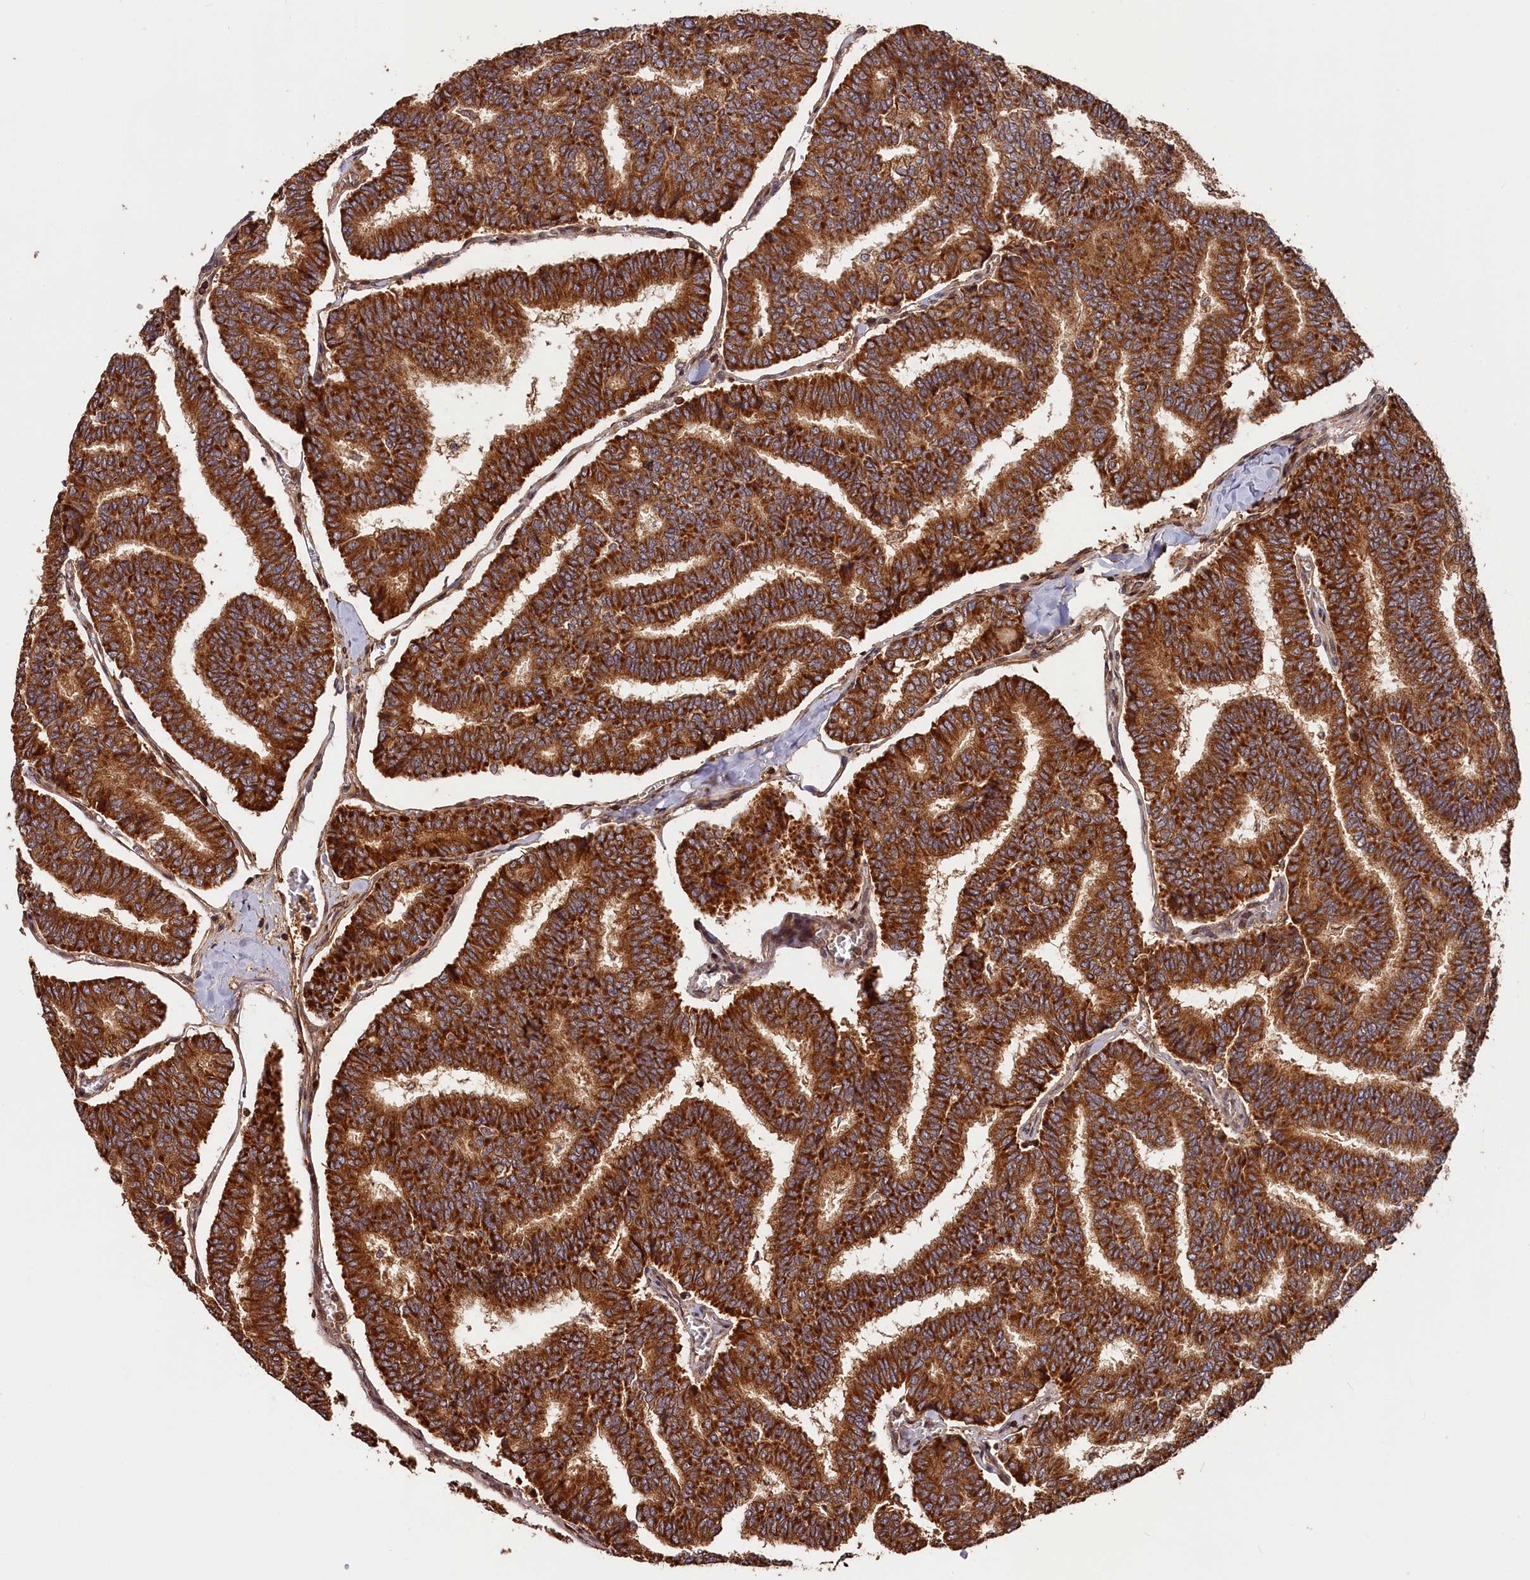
{"staining": {"intensity": "strong", "quantity": ">75%", "location": "cytoplasmic/membranous"}, "tissue": "thyroid cancer", "cell_type": "Tumor cells", "image_type": "cancer", "snomed": [{"axis": "morphology", "description": "Papillary adenocarcinoma, NOS"}, {"axis": "topography", "description": "Thyroid gland"}], "caption": "Immunohistochemical staining of thyroid cancer demonstrates strong cytoplasmic/membranous protein positivity in approximately >75% of tumor cells.", "gene": "HMOX2", "patient": {"sex": "female", "age": 35}}